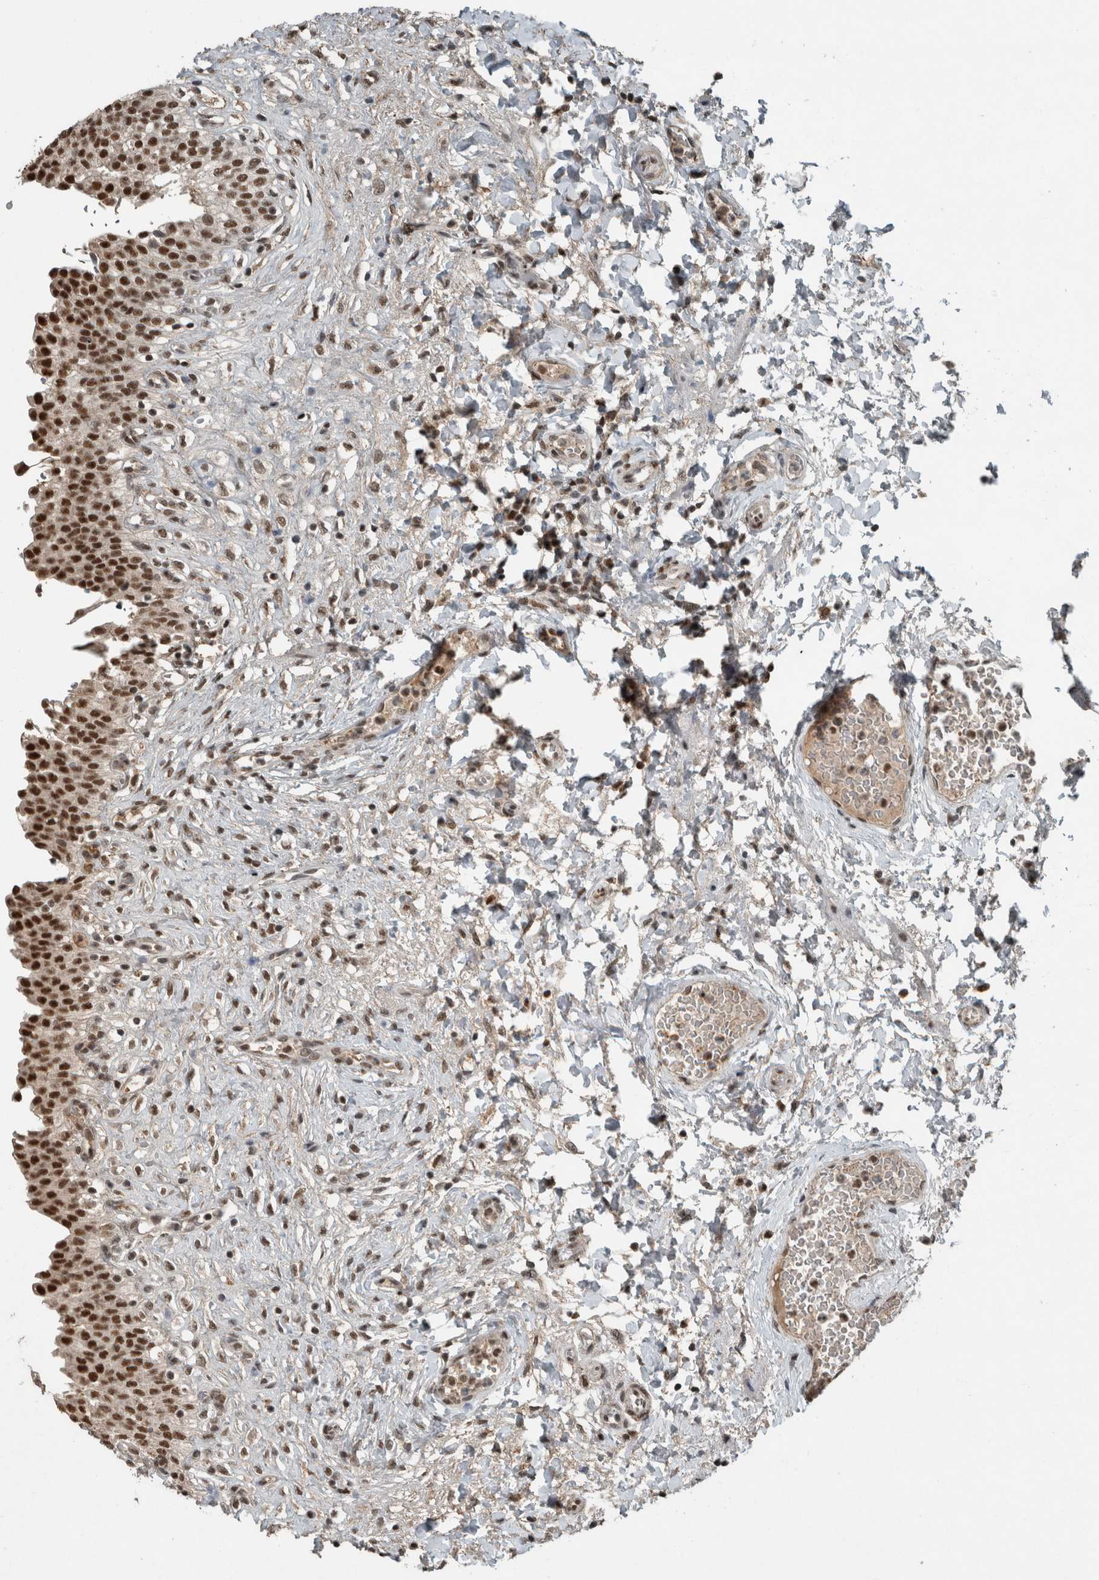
{"staining": {"intensity": "strong", "quantity": ">75%", "location": "nuclear"}, "tissue": "urinary bladder", "cell_type": "Urothelial cells", "image_type": "normal", "snomed": [{"axis": "morphology", "description": "Urothelial carcinoma, High grade"}, {"axis": "topography", "description": "Urinary bladder"}], "caption": "Protein expression analysis of benign human urinary bladder reveals strong nuclear positivity in about >75% of urothelial cells.", "gene": "ZNF24", "patient": {"sex": "male", "age": 46}}